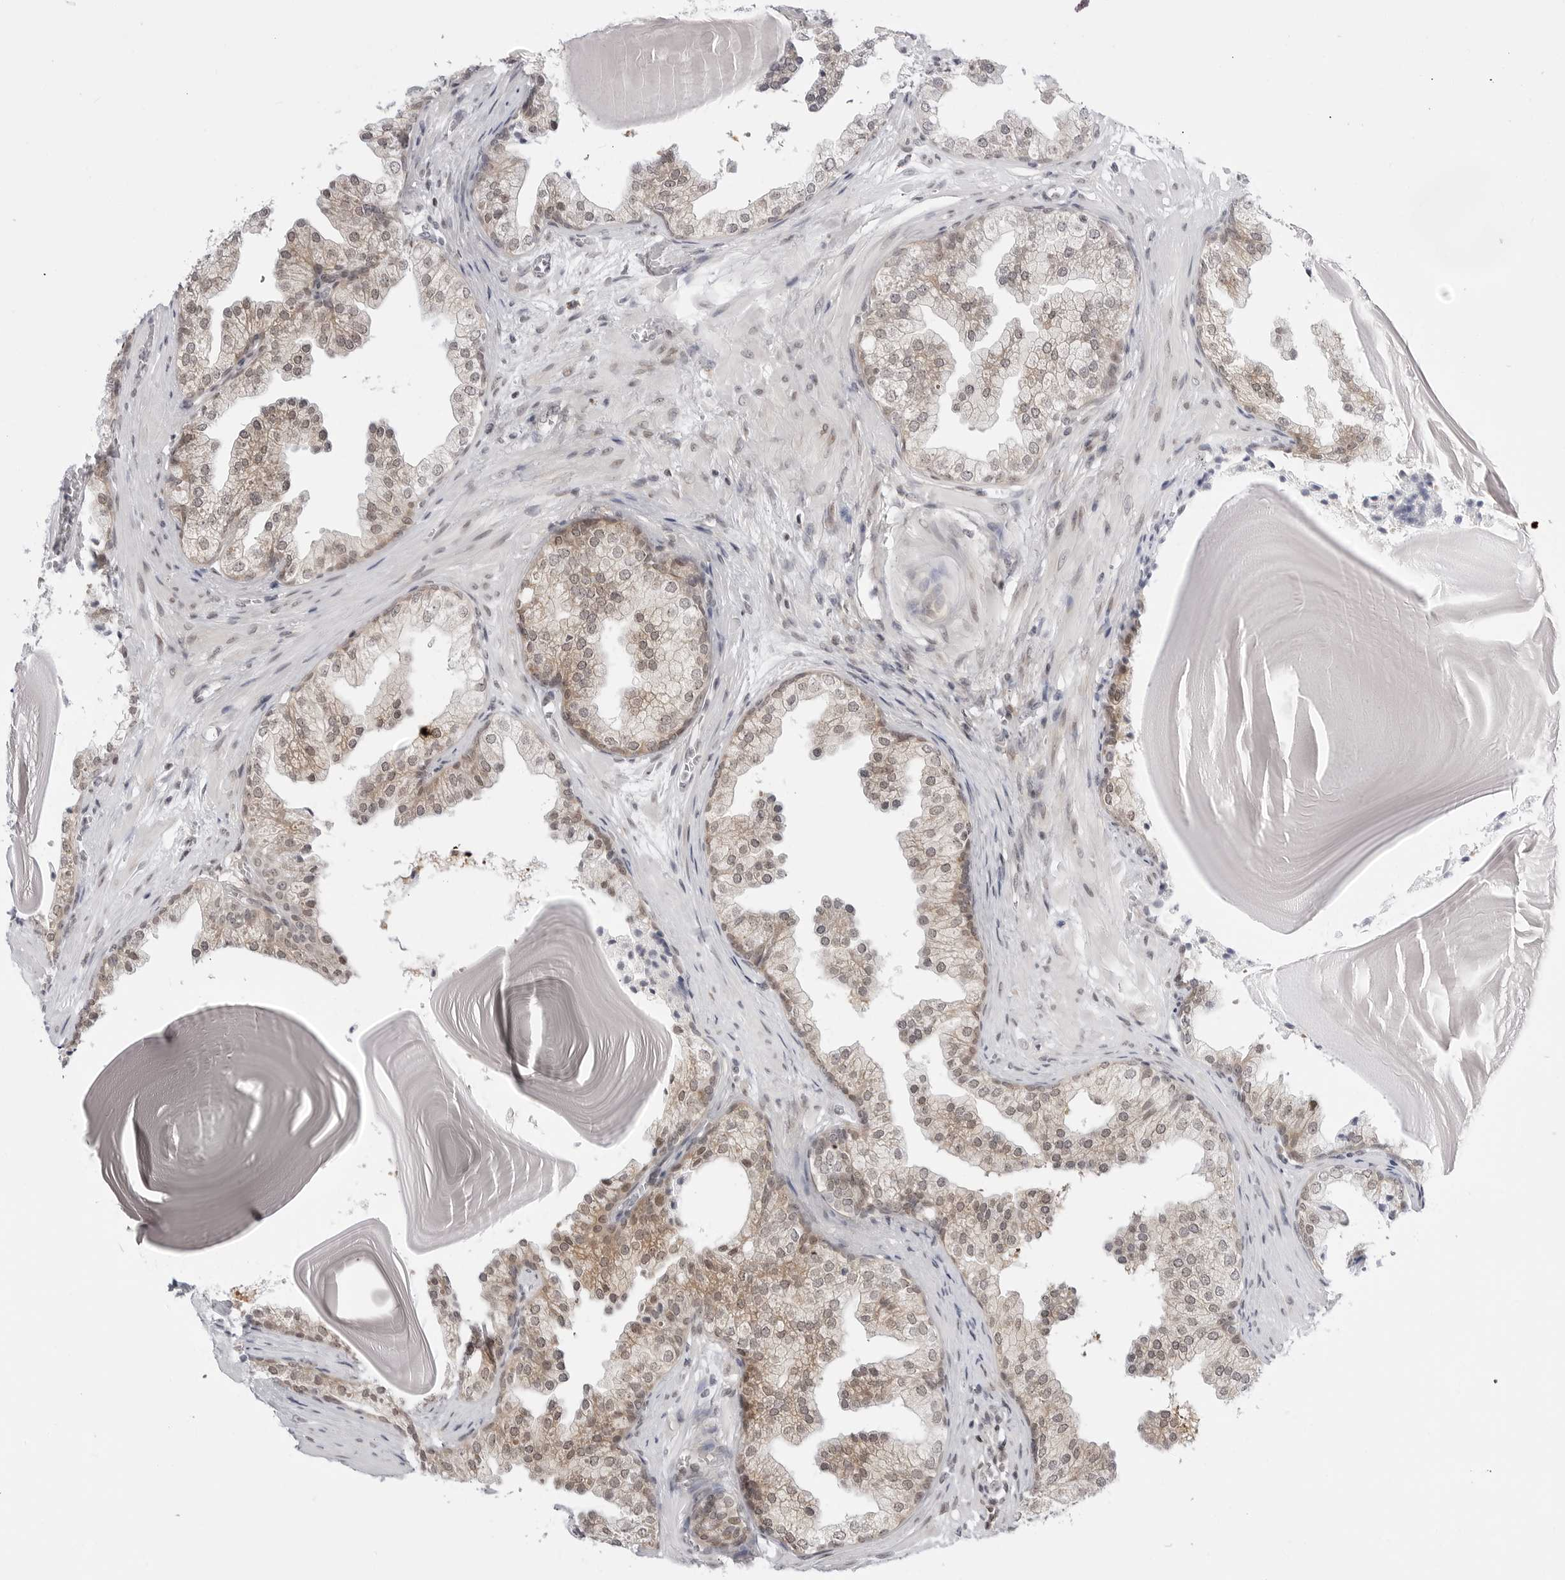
{"staining": {"intensity": "moderate", "quantity": "25%-75%", "location": "cytoplasmic/membranous,nuclear"}, "tissue": "prostate", "cell_type": "Glandular cells", "image_type": "normal", "snomed": [{"axis": "morphology", "description": "Normal tissue, NOS"}, {"axis": "topography", "description": "Prostate"}], "caption": "Protein positivity by immunohistochemistry reveals moderate cytoplasmic/membranous,nuclear expression in approximately 25%-75% of glandular cells in benign prostate. The staining is performed using DAB brown chromogen to label protein expression. The nuclei are counter-stained blue using hematoxylin.", "gene": "PPP2R5C", "patient": {"sex": "male", "age": 48}}